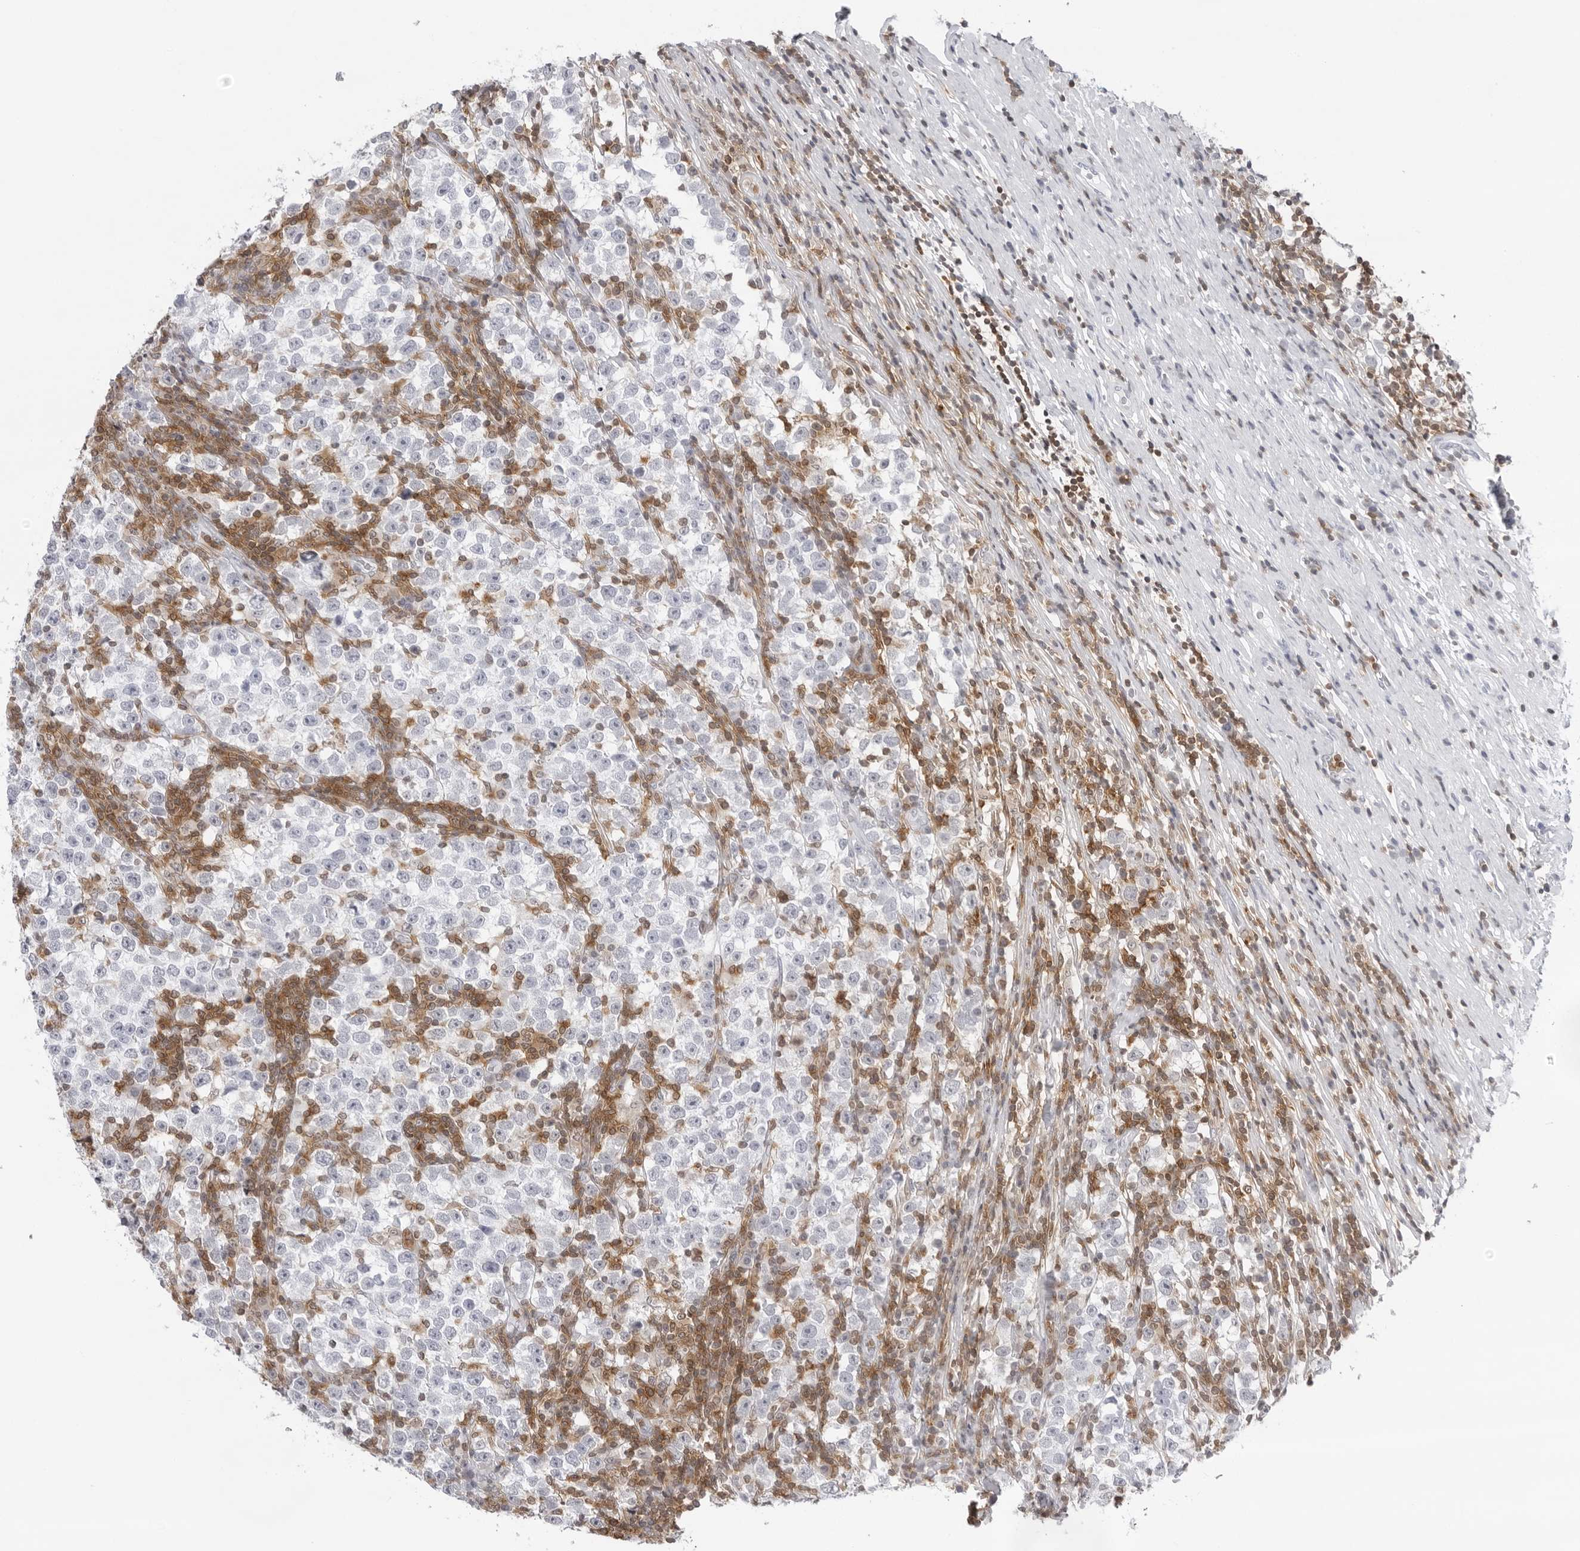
{"staining": {"intensity": "negative", "quantity": "none", "location": "none"}, "tissue": "testis cancer", "cell_type": "Tumor cells", "image_type": "cancer", "snomed": [{"axis": "morphology", "description": "Normal tissue, NOS"}, {"axis": "morphology", "description": "Seminoma, NOS"}, {"axis": "topography", "description": "Testis"}], "caption": "Tumor cells show no significant protein staining in testis seminoma.", "gene": "FMNL1", "patient": {"sex": "male", "age": 43}}